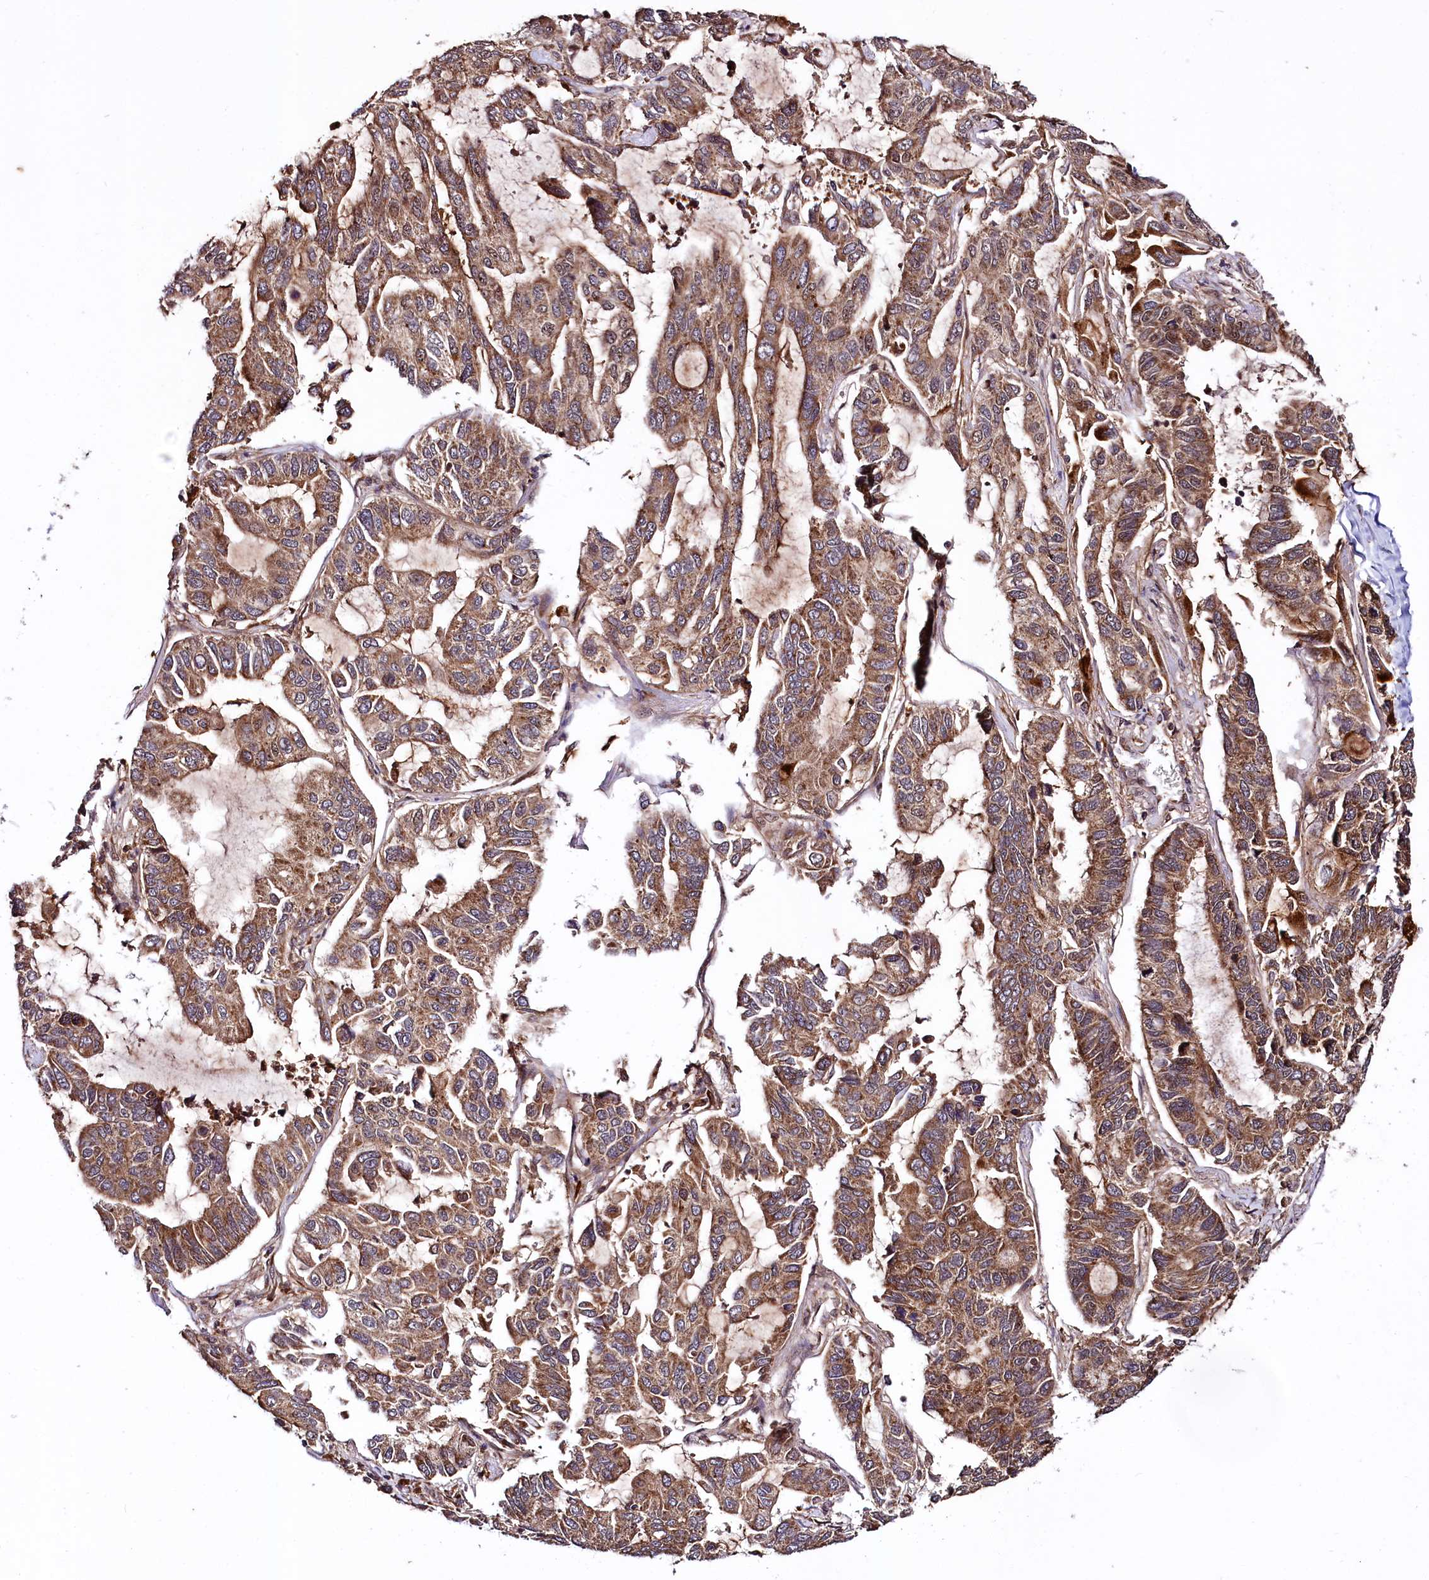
{"staining": {"intensity": "moderate", "quantity": ">75%", "location": "cytoplasmic/membranous"}, "tissue": "lung cancer", "cell_type": "Tumor cells", "image_type": "cancer", "snomed": [{"axis": "morphology", "description": "Adenocarcinoma, NOS"}, {"axis": "topography", "description": "Lung"}], "caption": "Moderate cytoplasmic/membranous positivity is present in approximately >75% of tumor cells in lung cancer (adenocarcinoma). The staining is performed using DAB (3,3'-diaminobenzidine) brown chromogen to label protein expression. The nuclei are counter-stained blue using hematoxylin.", "gene": "UBE3A", "patient": {"sex": "male", "age": 64}}